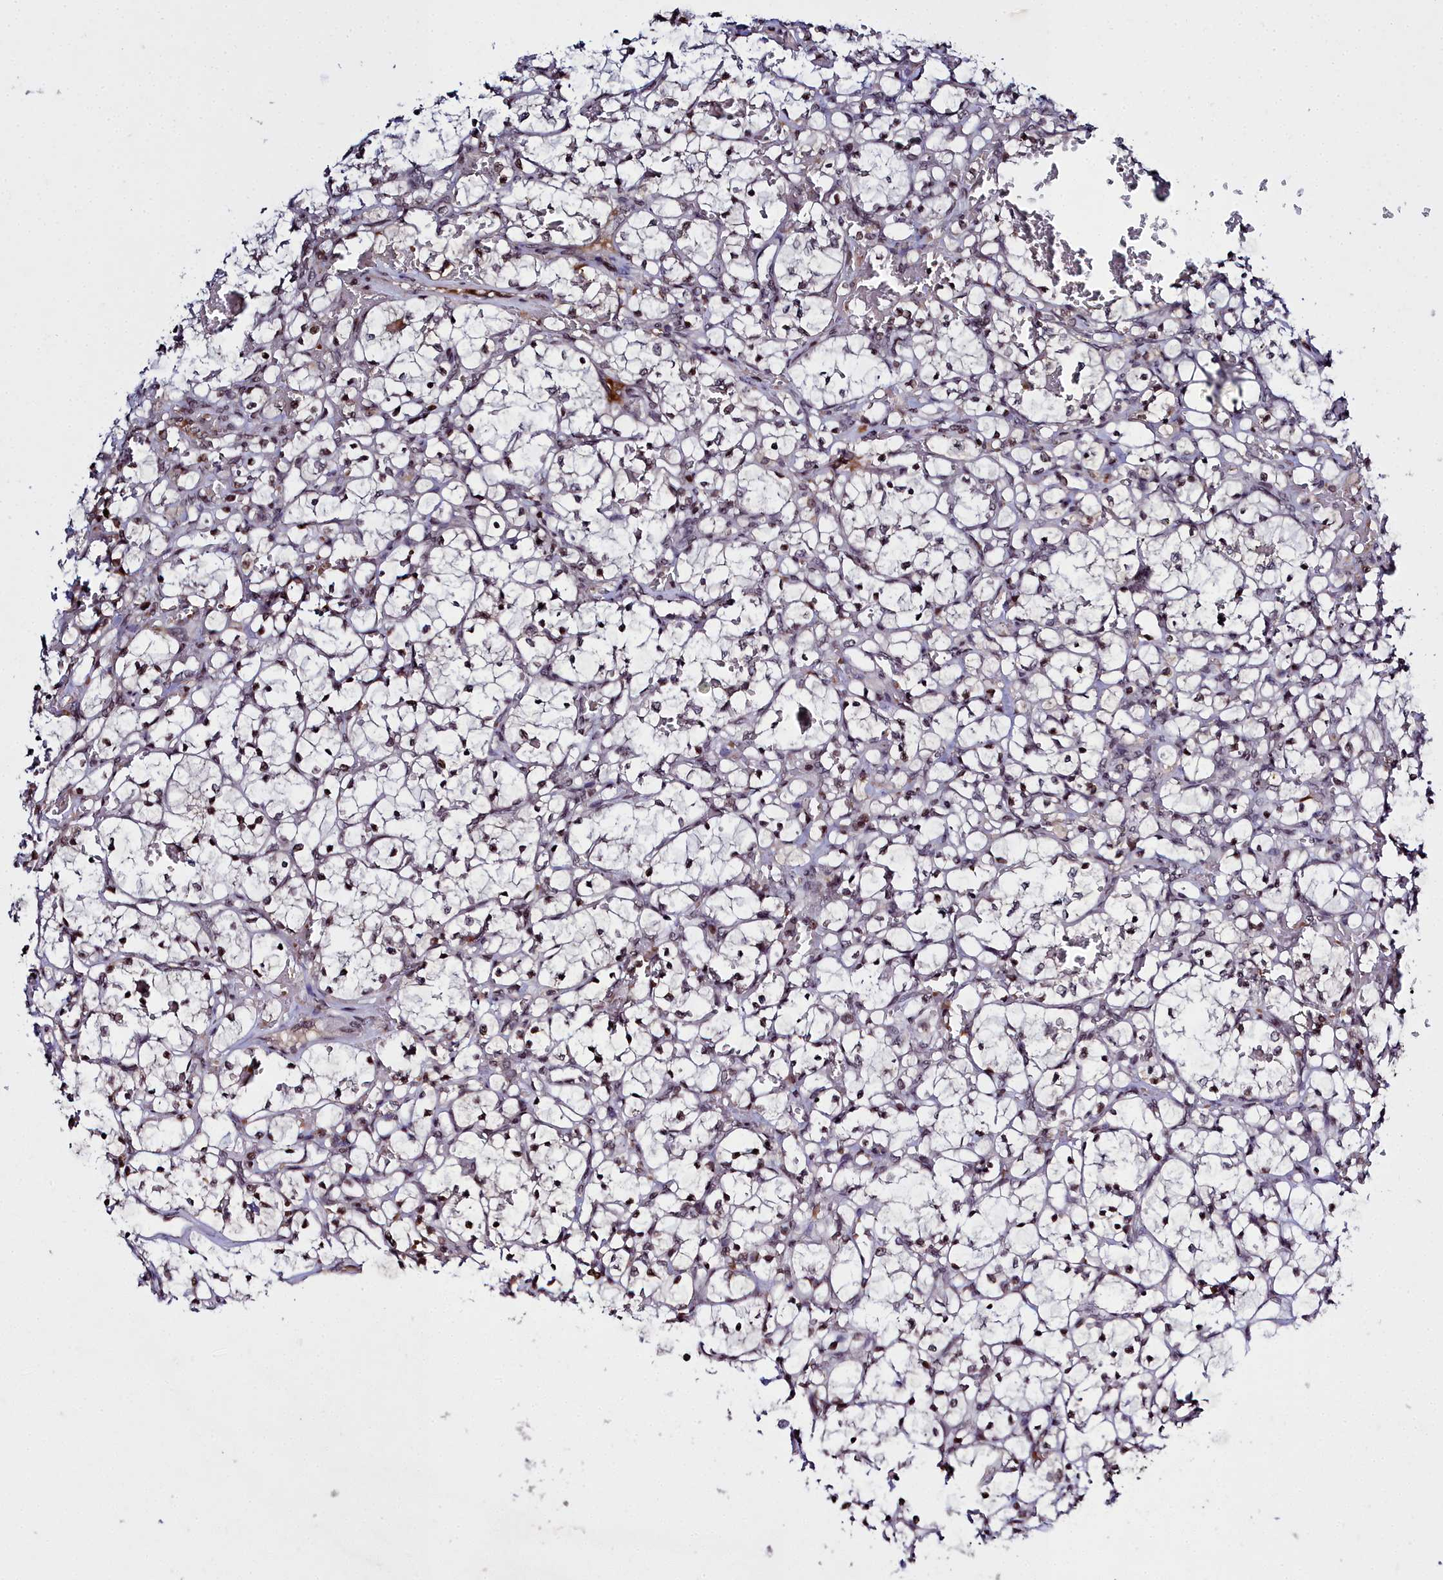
{"staining": {"intensity": "moderate", "quantity": ">75%", "location": "nuclear"}, "tissue": "renal cancer", "cell_type": "Tumor cells", "image_type": "cancer", "snomed": [{"axis": "morphology", "description": "Adenocarcinoma, NOS"}, {"axis": "topography", "description": "Kidney"}], "caption": "Immunohistochemistry (IHC) of renal adenocarcinoma demonstrates medium levels of moderate nuclear expression in approximately >75% of tumor cells.", "gene": "FZD4", "patient": {"sex": "female", "age": 69}}